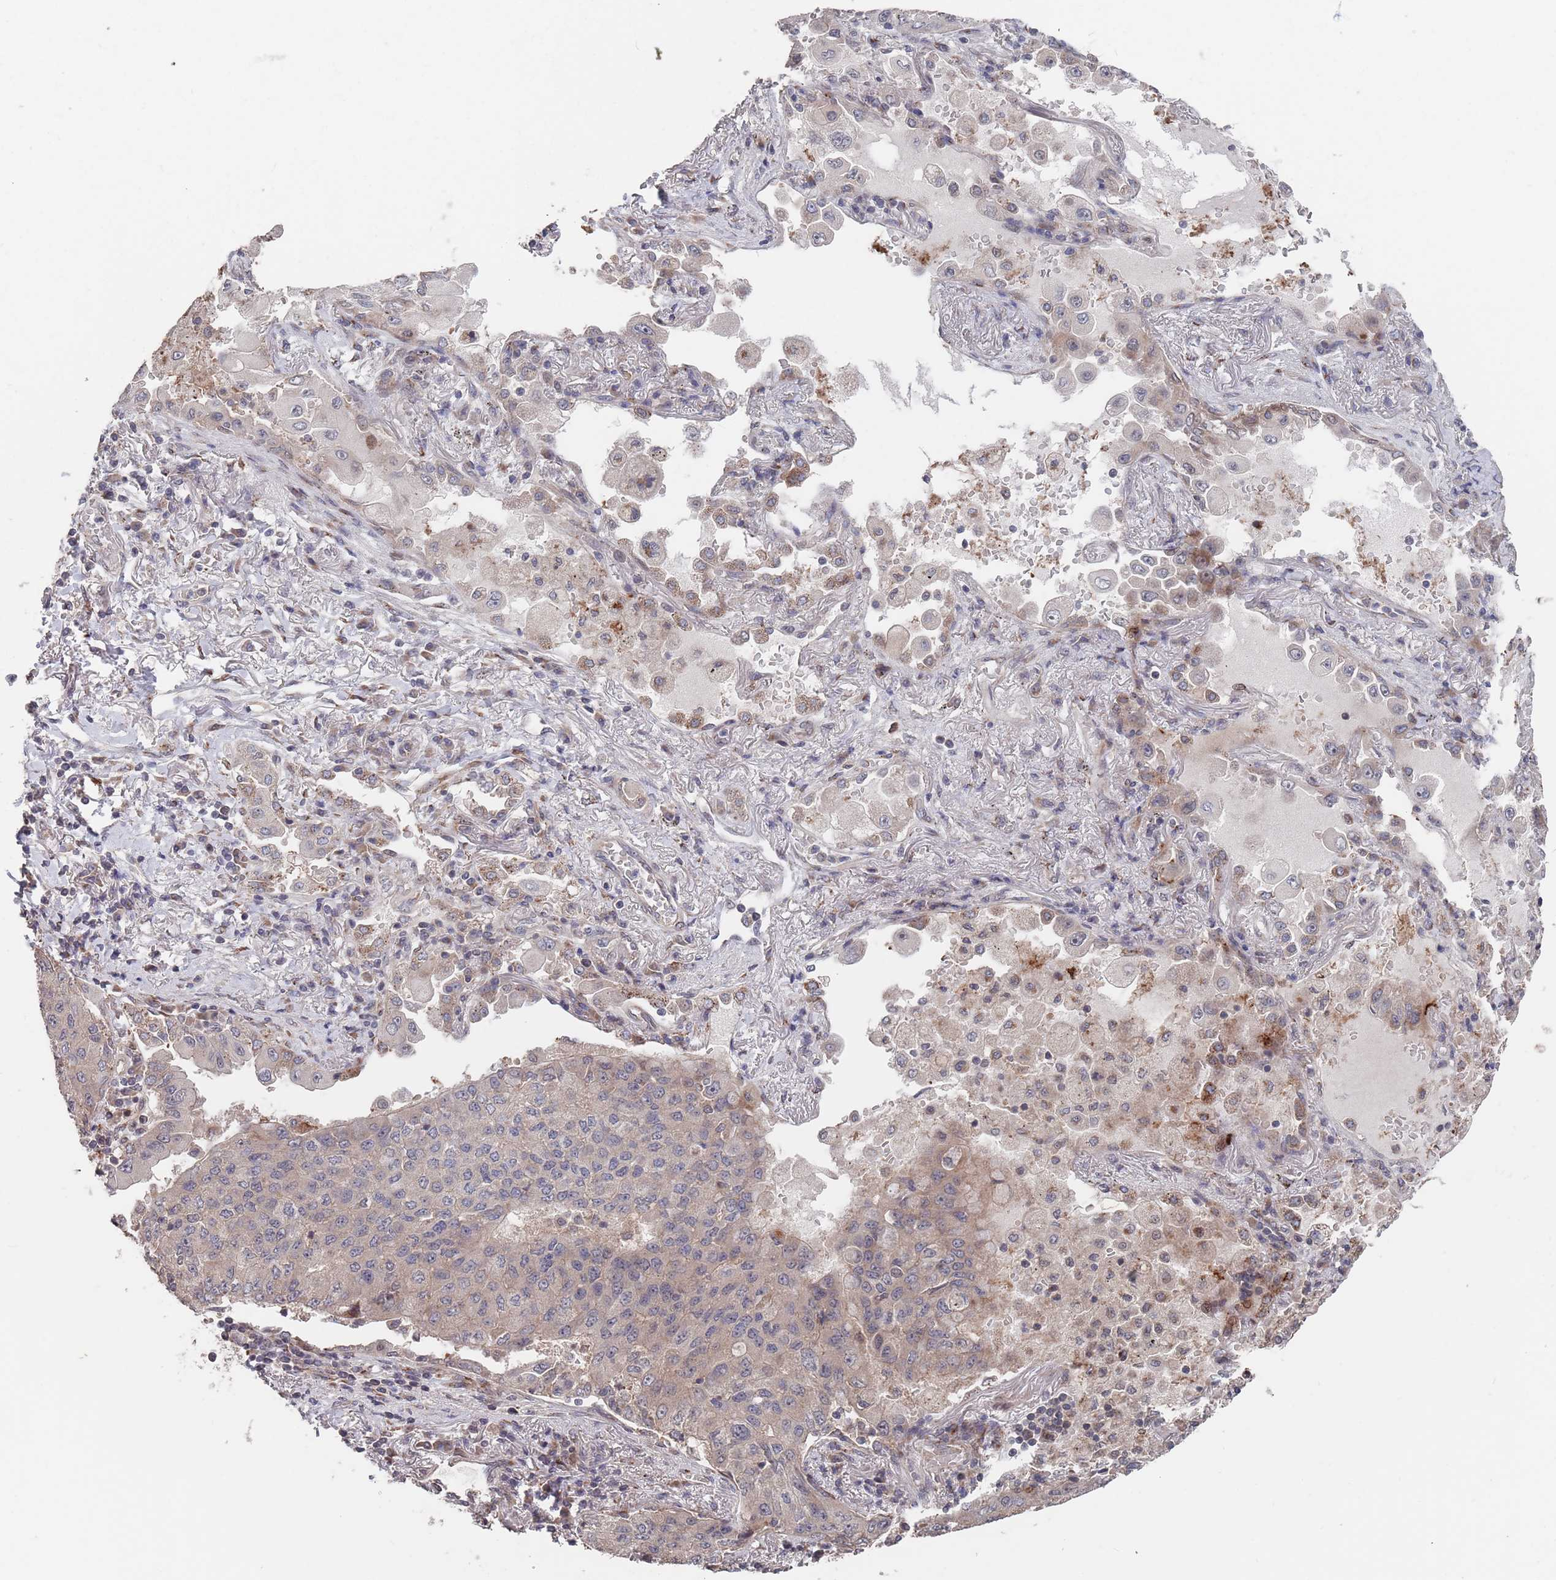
{"staining": {"intensity": "weak", "quantity": ">75%", "location": "cytoplasmic/membranous"}, "tissue": "lung cancer", "cell_type": "Tumor cells", "image_type": "cancer", "snomed": [{"axis": "morphology", "description": "Squamous cell carcinoma, NOS"}, {"axis": "topography", "description": "Lung"}], "caption": "Brown immunohistochemical staining in lung cancer (squamous cell carcinoma) reveals weak cytoplasmic/membranous expression in approximately >75% of tumor cells.", "gene": "UNC45A", "patient": {"sex": "male", "age": 74}}